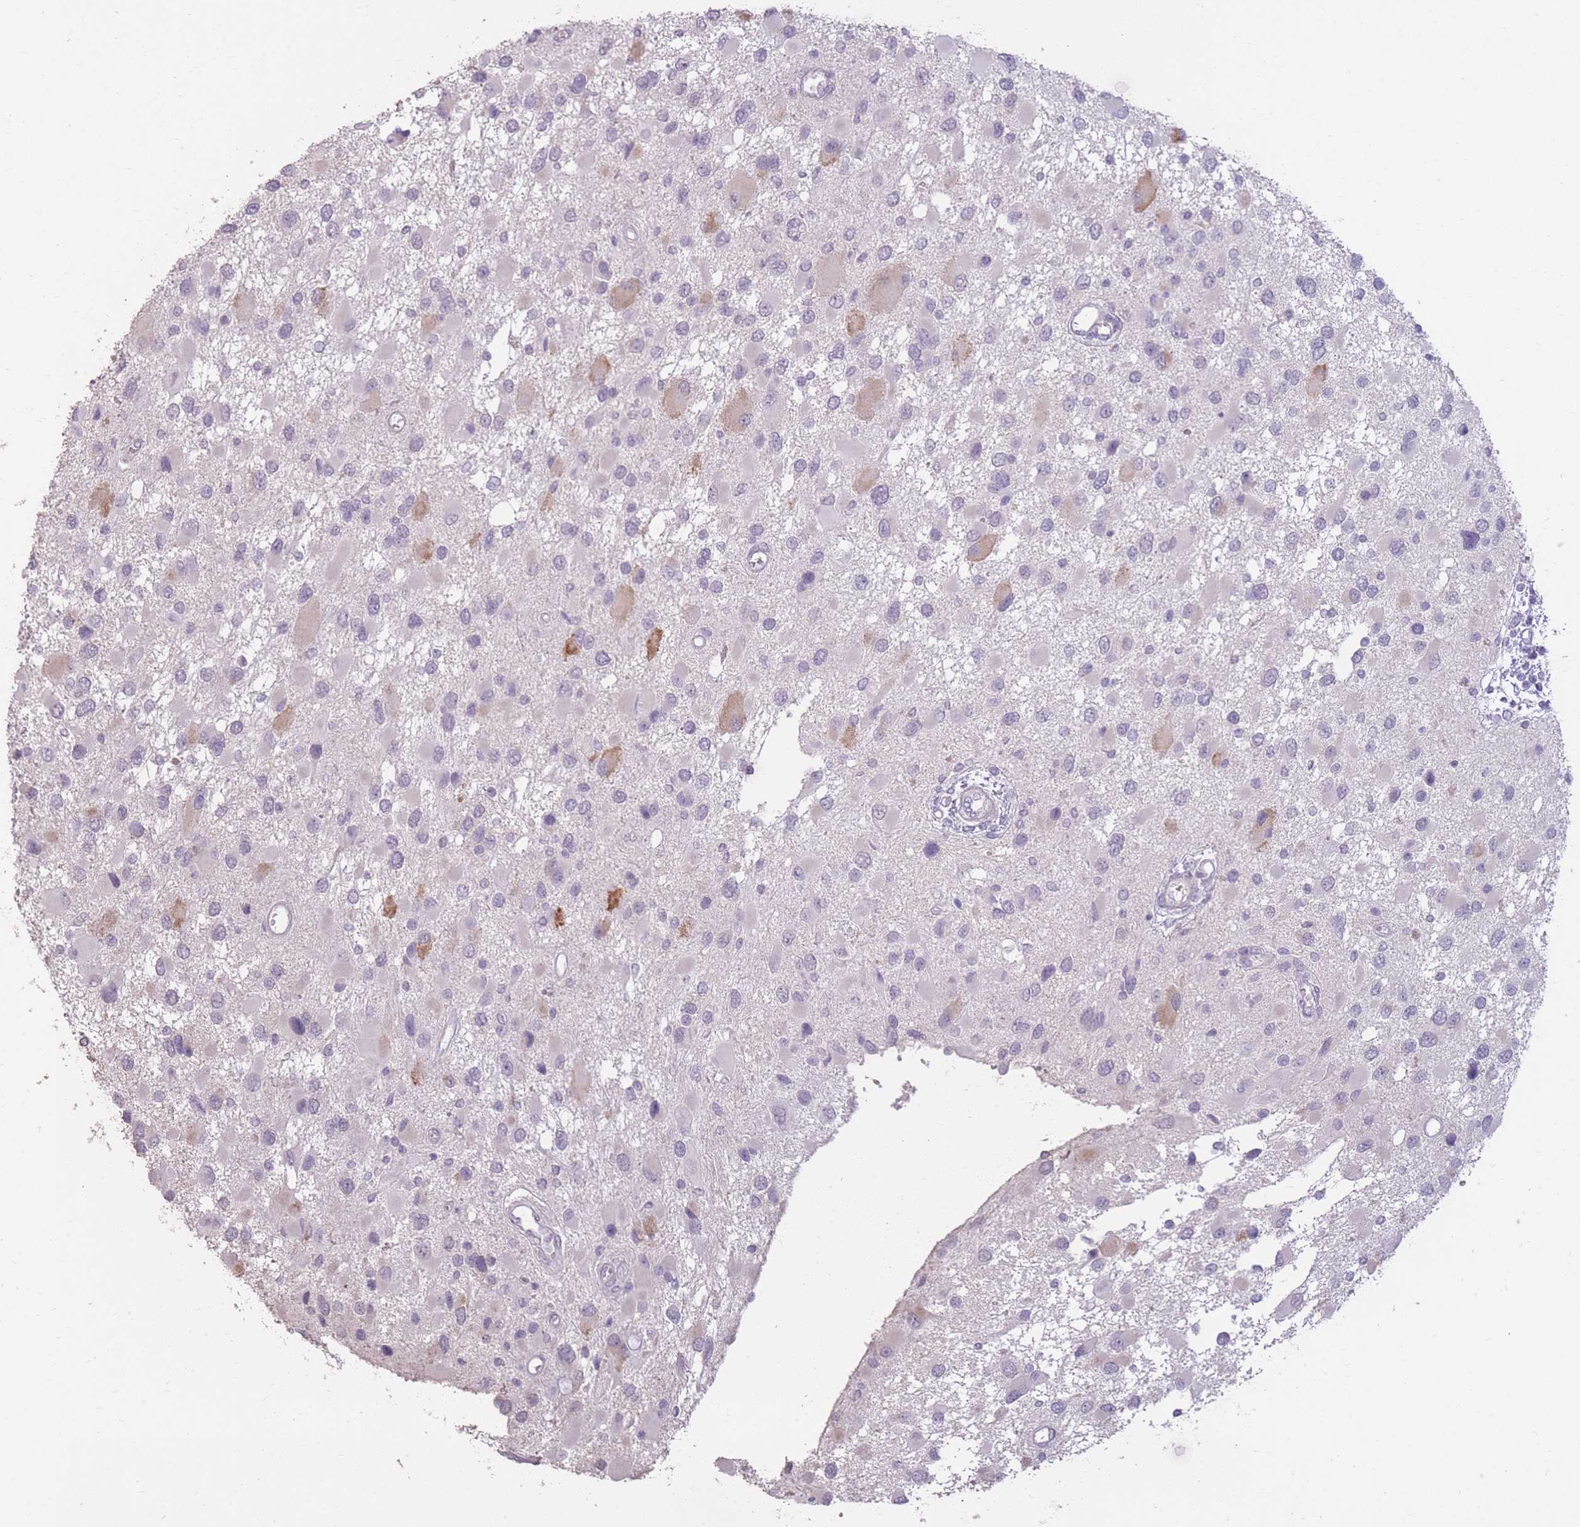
{"staining": {"intensity": "weak", "quantity": "<25%", "location": "cytoplasmic/membranous"}, "tissue": "glioma", "cell_type": "Tumor cells", "image_type": "cancer", "snomed": [{"axis": "morphology", "description": "Glioma, malignant, High grade"}, {"axis": "topography", "description": "Brain"}], "caption": "Protein analysis of malignant high-grade glioma exhibits no significant staining in tumor cells.", "gene": "ZBTB24", "patient": {"sex": "male", "age": 53}}